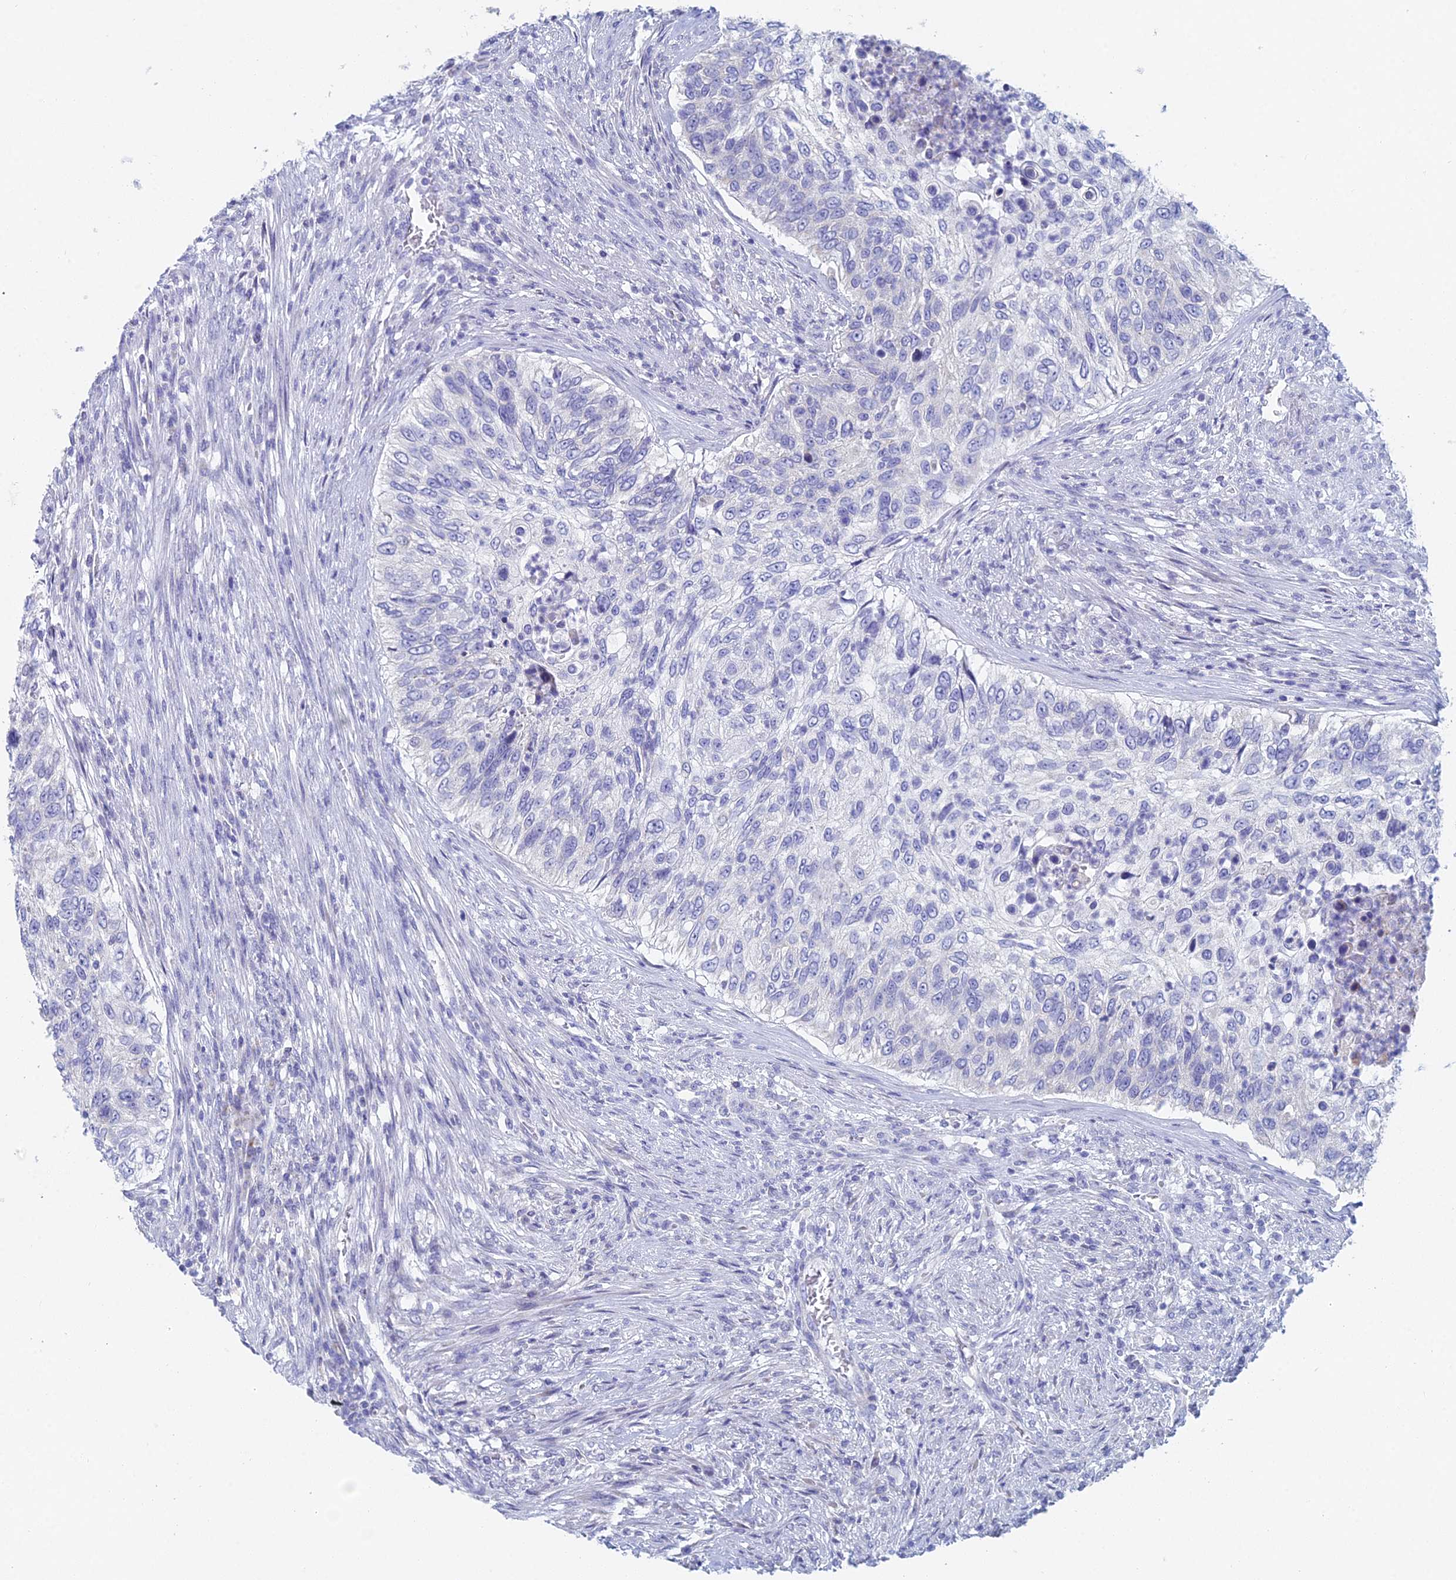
{"staining": {"intensity": "negative", "quantity": "none", "location": "none"}, "tissue": "urothelial cancer", "cell_type": "Tumor cells", "image_type": "cancer", "snomed": [{"axis": "morphology", "description": "Urothelial carcinoma, High grade"}, {"axis": "topography", "description": "Urinary bladder"}], "caption": "Immunohistochemical staining of human urothelial cancer exhibits no significant expression in tumor cells.", "gene": "ACSM1", "patient": {"sex": "female", "age": 60}}